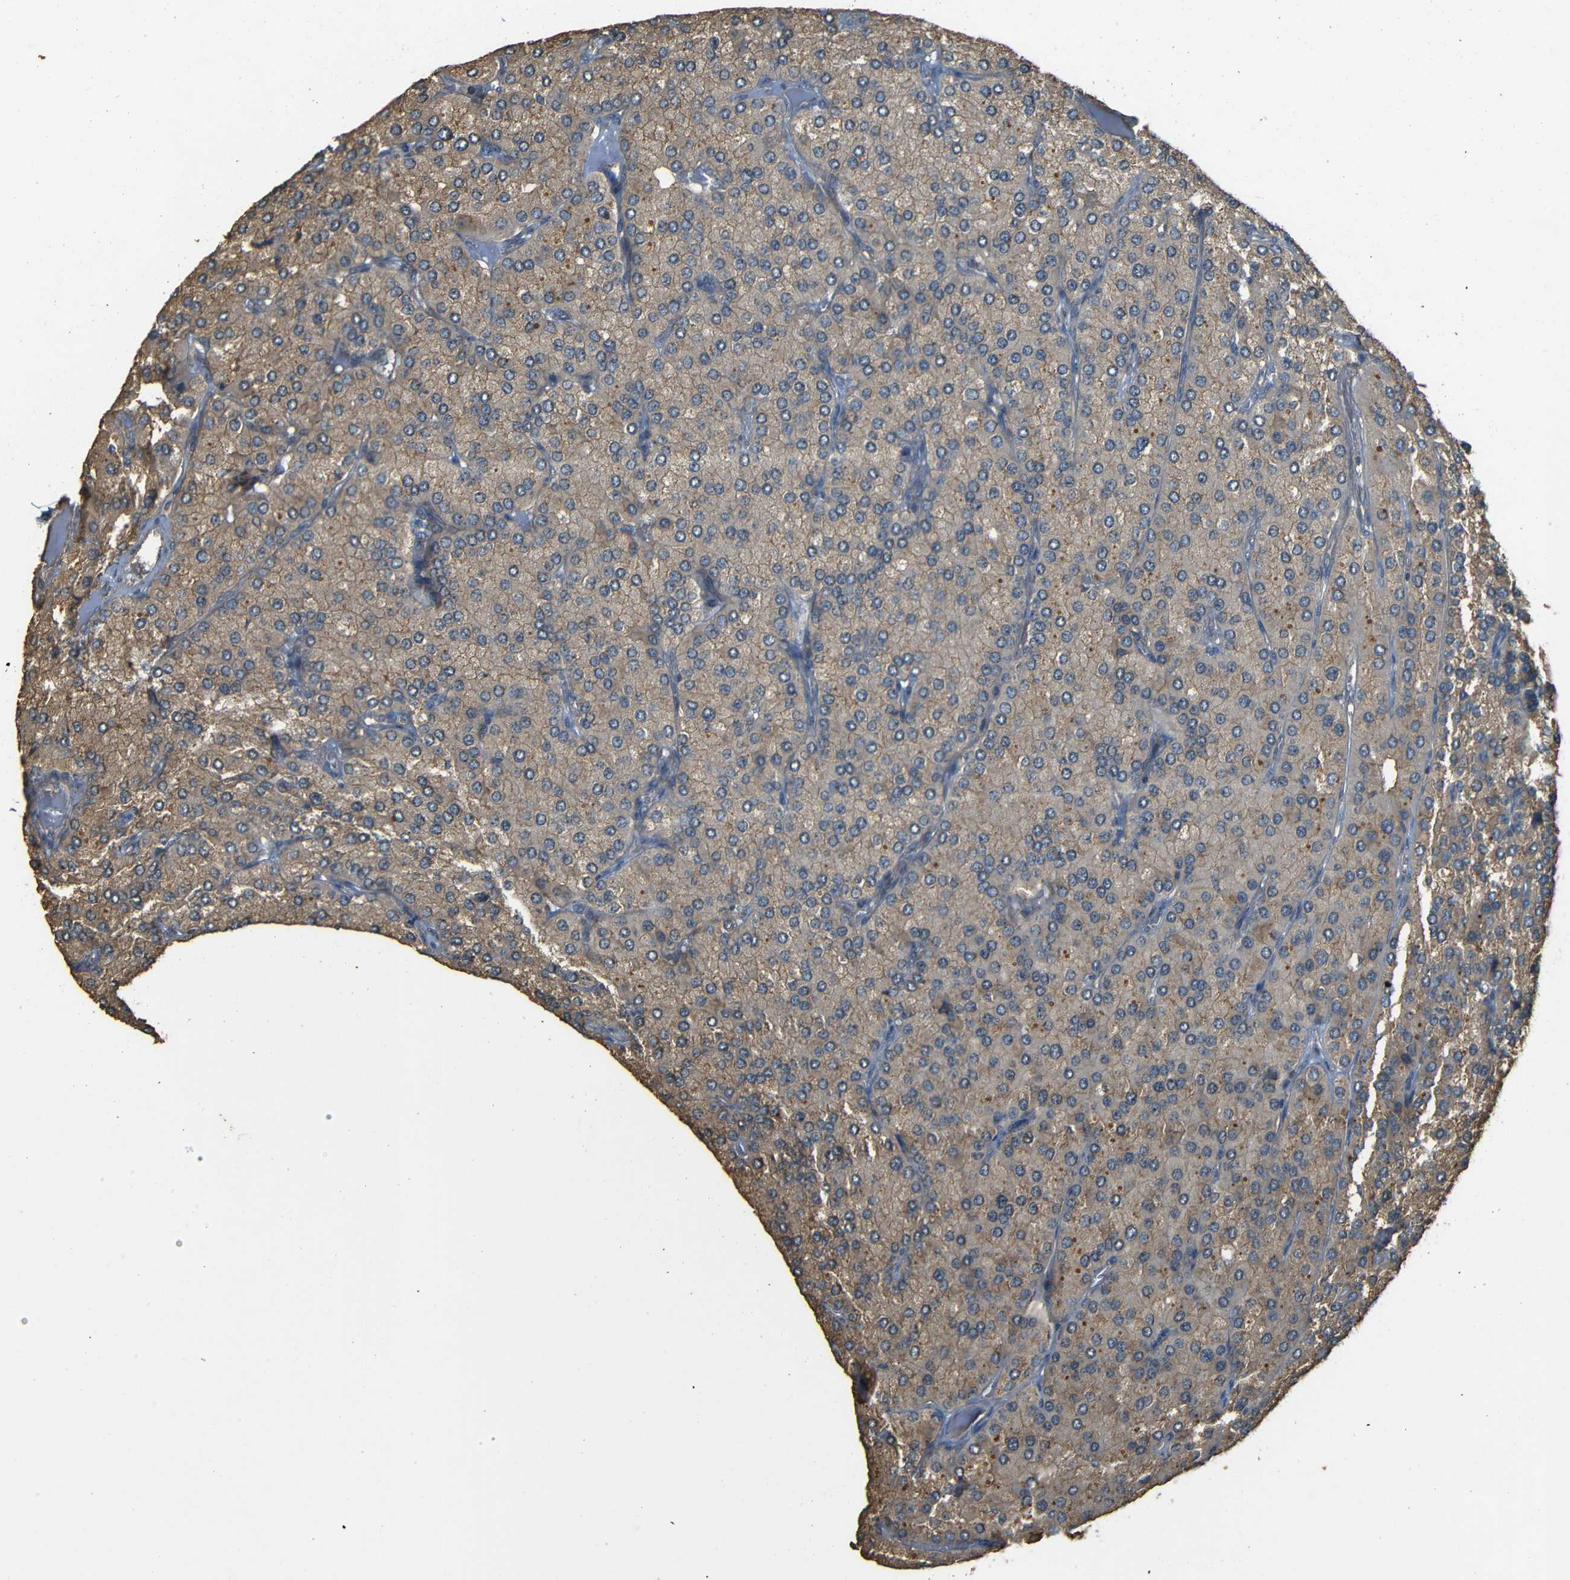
{"staining": {"intensity": "moderate", "quantity": ">75%", "location": "cytoplasmic/membranous"}, "tissue": "parathyroid gland", "cell_type": "Glandular cells", "image_type": "normal", "snomed": [{"axis": "morphology", "description": "Normal tissue, NOS"}, {"axis": "morphology", "description": "Adenoma, NOS"}, {"axis": "topography", "description": "Parathyroid gland"}], "caption": "Moderate cytoplasmic/membranous protein positivity is present in approximately >75% of glandular cells in parathyroid gland. The staining was performed using DAB to visualize the protein expression in brown, while the nuclei were stained in blue with hematoxylin (Magnification: 20x).", "gene": "PDE5A", "patient": {"sex": "female", "age": 86}}